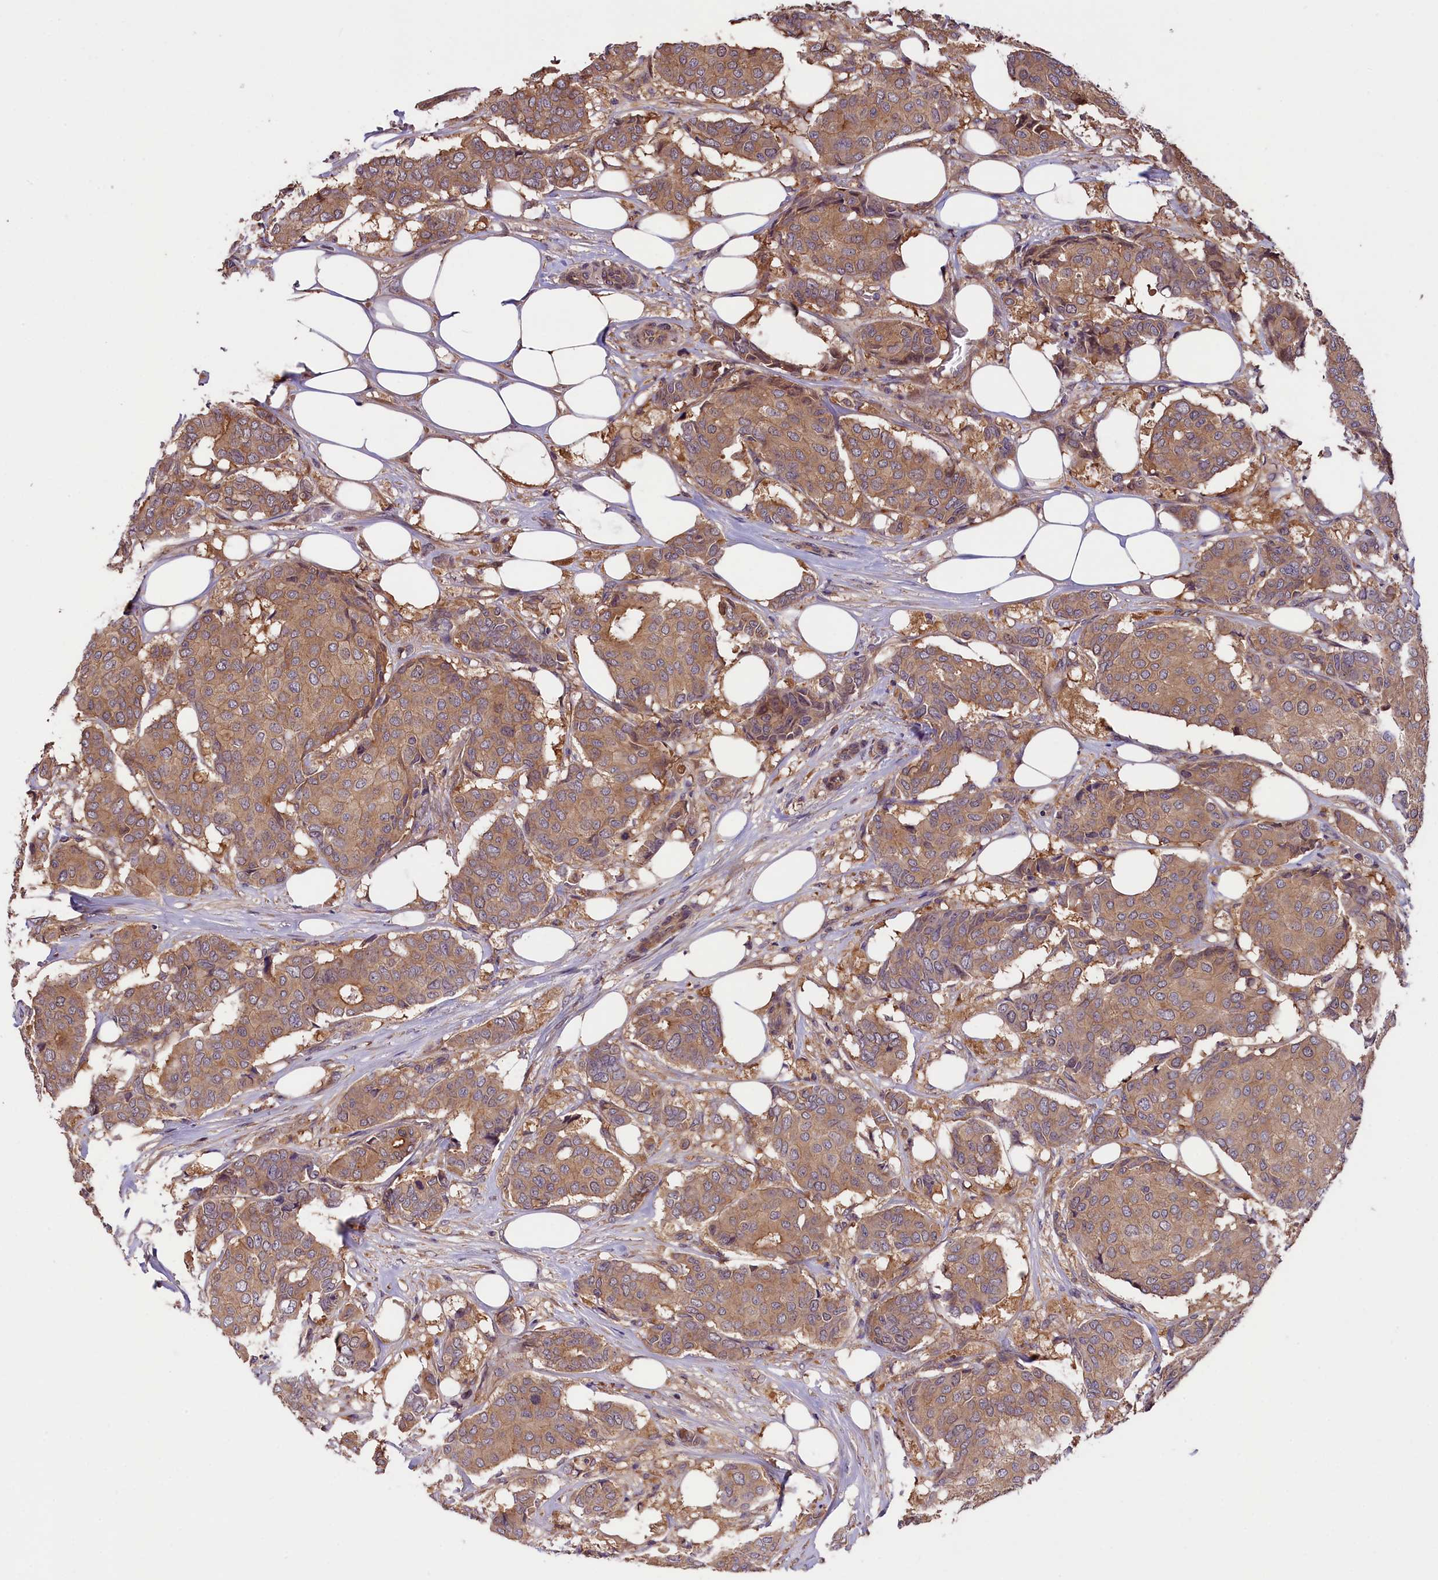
{"staining": {"intensity": "moderate", "quantity": ">75%", "location": "cytoplasmic/membranous"}, "tissue": "breast cancer", "cell_type": "Tumor cells", "image_type": "cancer", "snomed": [{"axis": "morphology", "description": "Duct carcinoma"}, {"axis": "topography", "description": "Breast"}], "caption": "This photomicrograph reveals breast invasive ductal carcinoma stained with IHC to label a protein in brown. The cytoplasmic/membranous of tumor cells show moderate positivity for the protein. Nuclei are counter-stained blue.", "gene": "SETD6", "patient": {"sex": "female", "age": 75}}